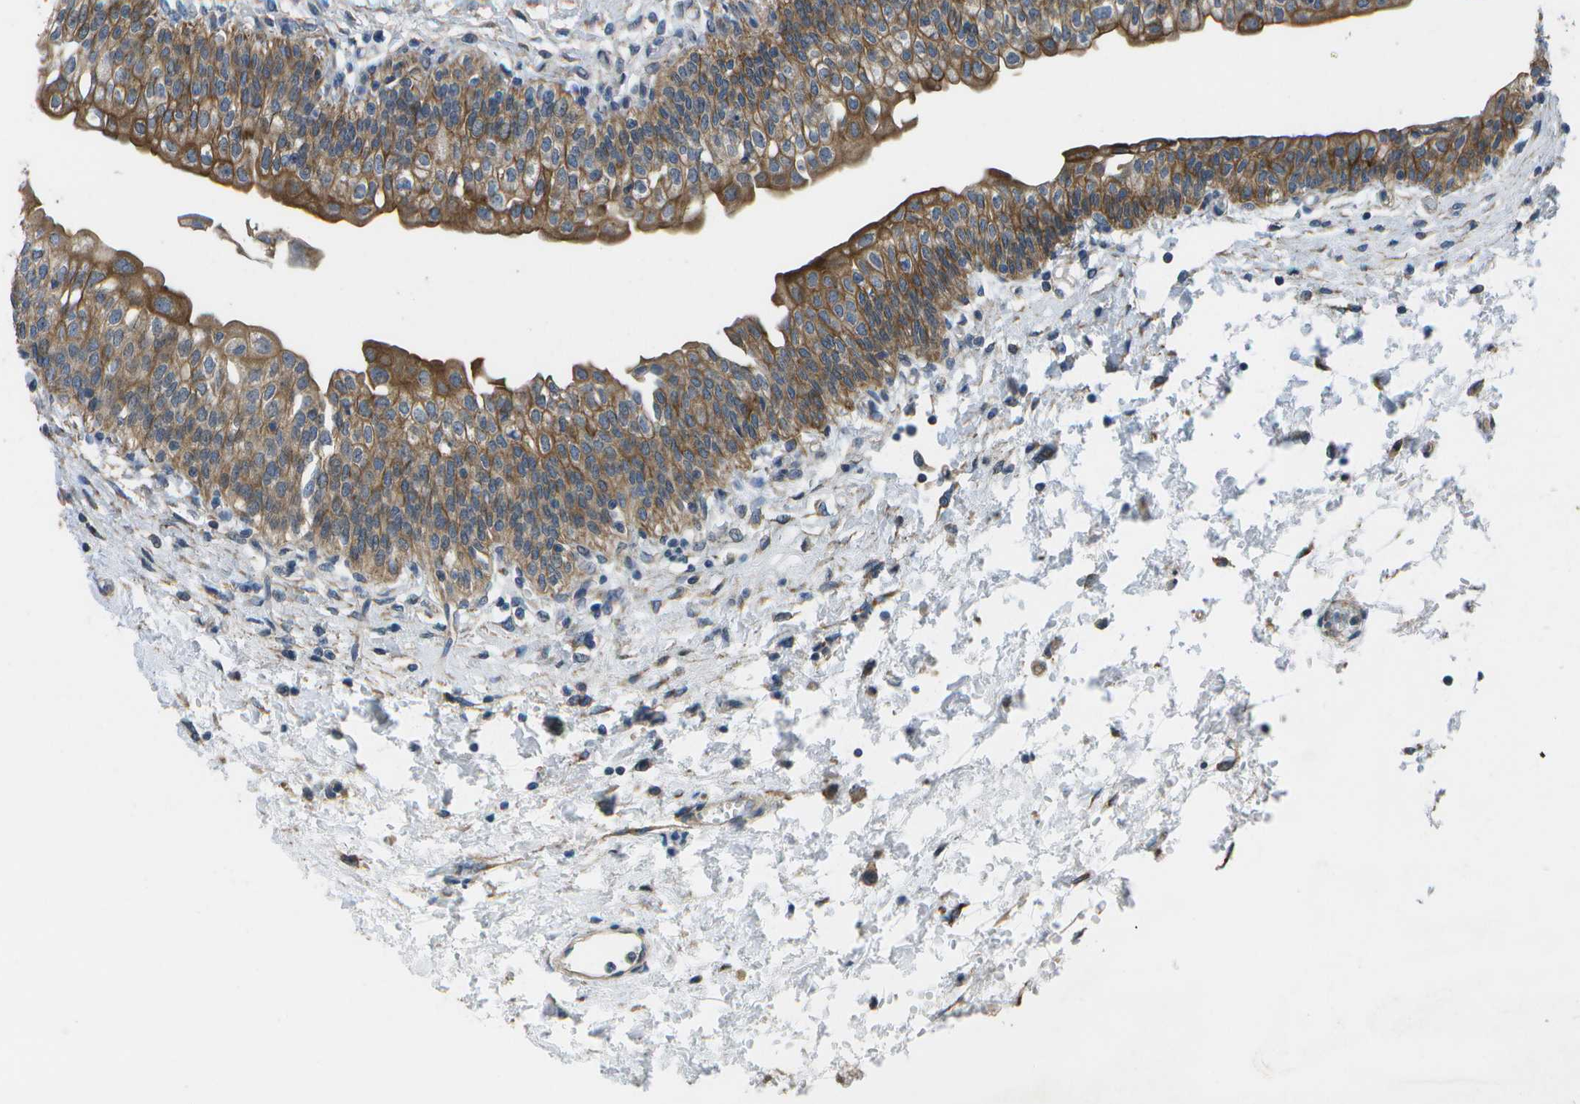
{"staining": {"intensity": "moderate", "quantity": ">75%", "location": "cytoplasmic/membranous"}, "tissue": "urinary bladder", "cell_type": "Urothelial cells", "image_type": "normal", "snomed": [{"axis": "morphology", "description": "Normal tissue, NOS"}, {"axis": "topography", "description": "Urinary bladder"}], "caption": "IHC image of benign urinary bladder: human urinary bladder stained using immunohistochemistry (IHC) shows medium levels of moderate protein expression localized specifically in the cytoplasmic/membranous of urothelial cells, appearing as a cytoplasmic/membranous brown color.", "gene": "P3H1", "patient": {"sex": "male", "age": 55}}